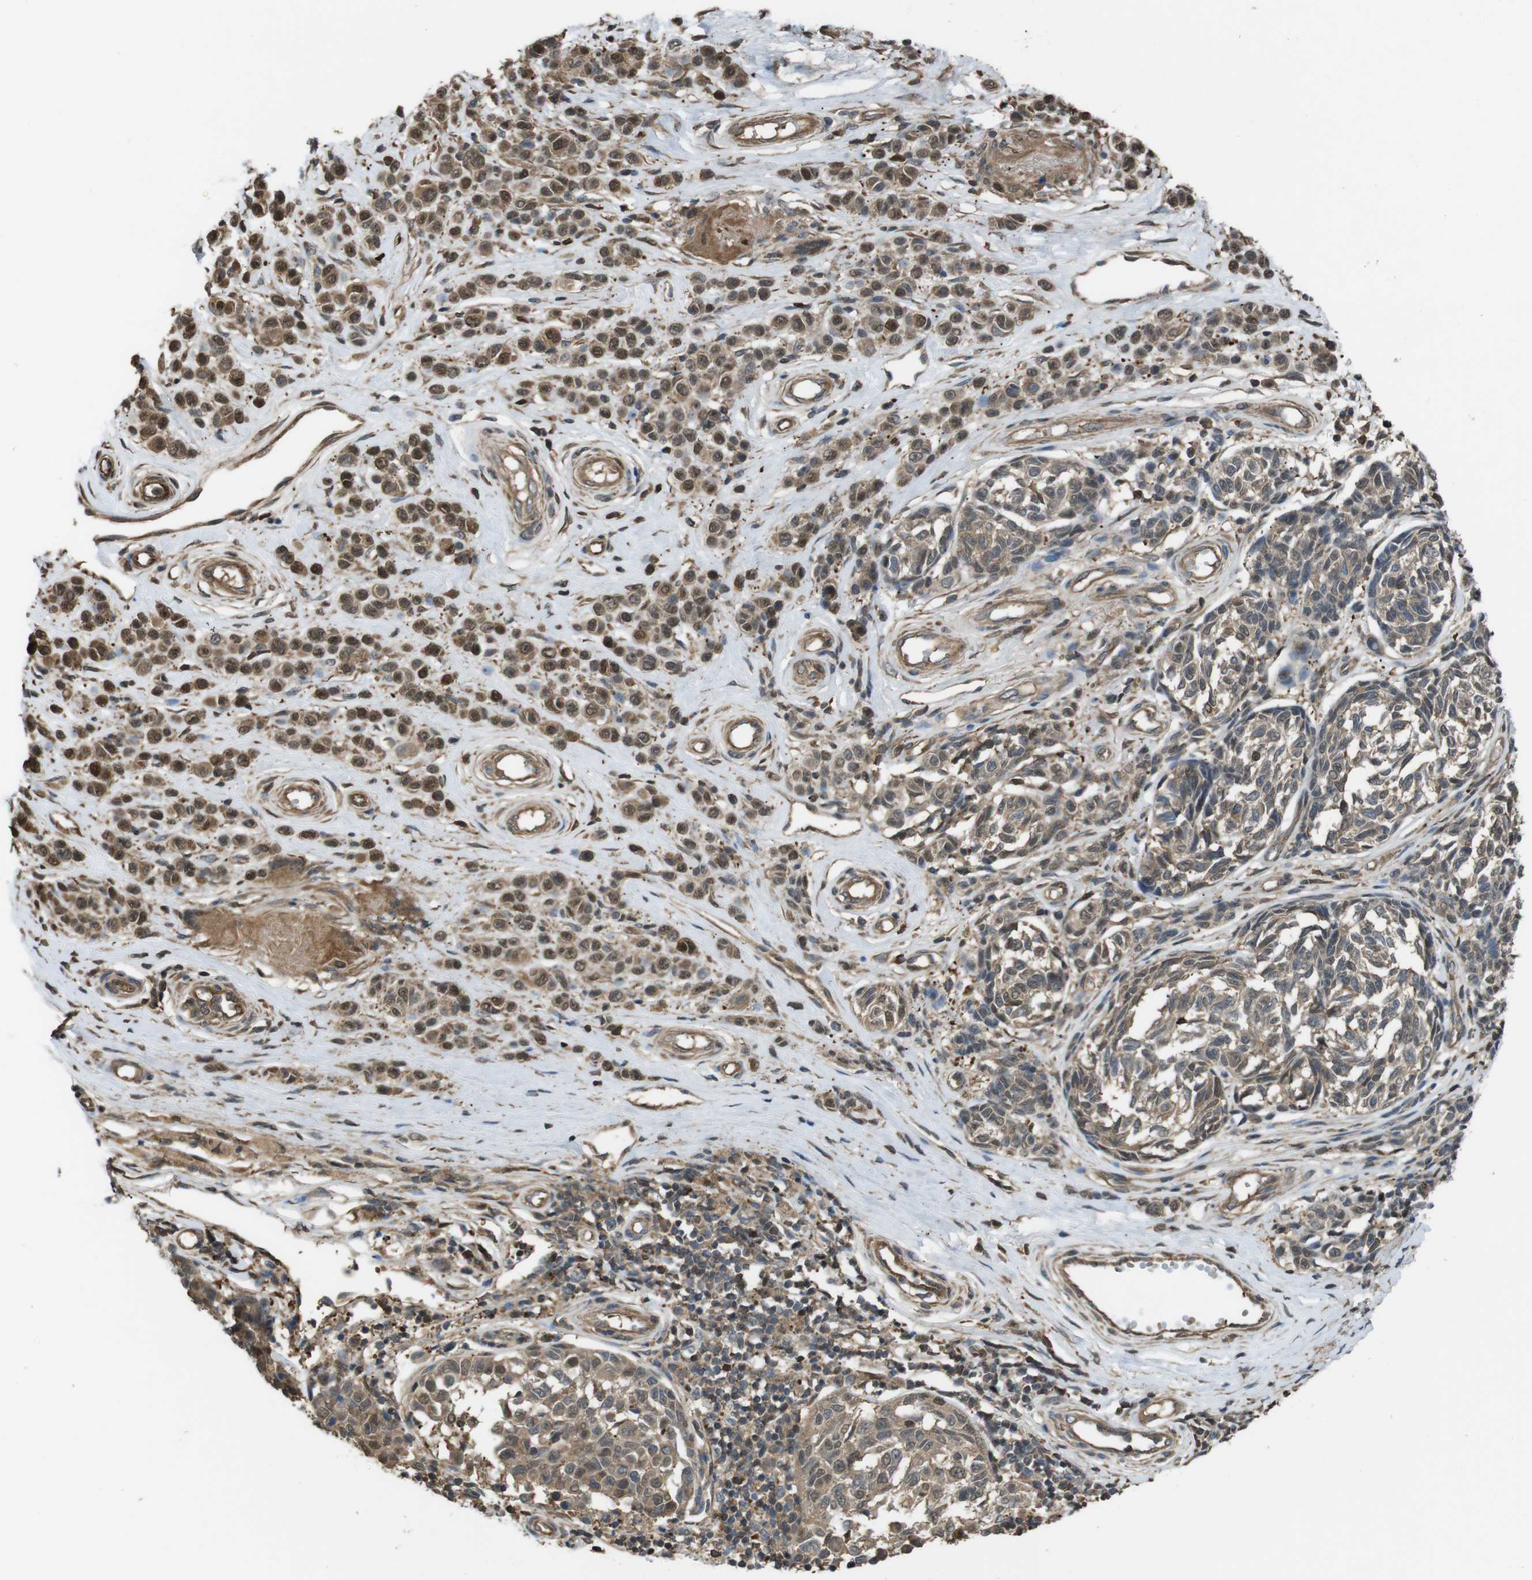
{"staining": {"intensity": "moderate", "quantity": ">75%", "location": "cytoplasmic/membranous,nuclear"}, "tissue": "melanoma", "cell_type": "Tumor cells", "image_type": "cancer", "snomed": [{"axis": "morphology", "description": "Malignant melanoma, NOS"}, {"axis": "topography", "description": "Skin"}], "caption": "Immunohistochemistry of melanoma exhibits medium levels of moderate cytoplasmic/membranous and nuclear staining in about >75% of tumor cells.", "gene": "ARHGDIA", "patient": {"sex": "female", "age": 64}}